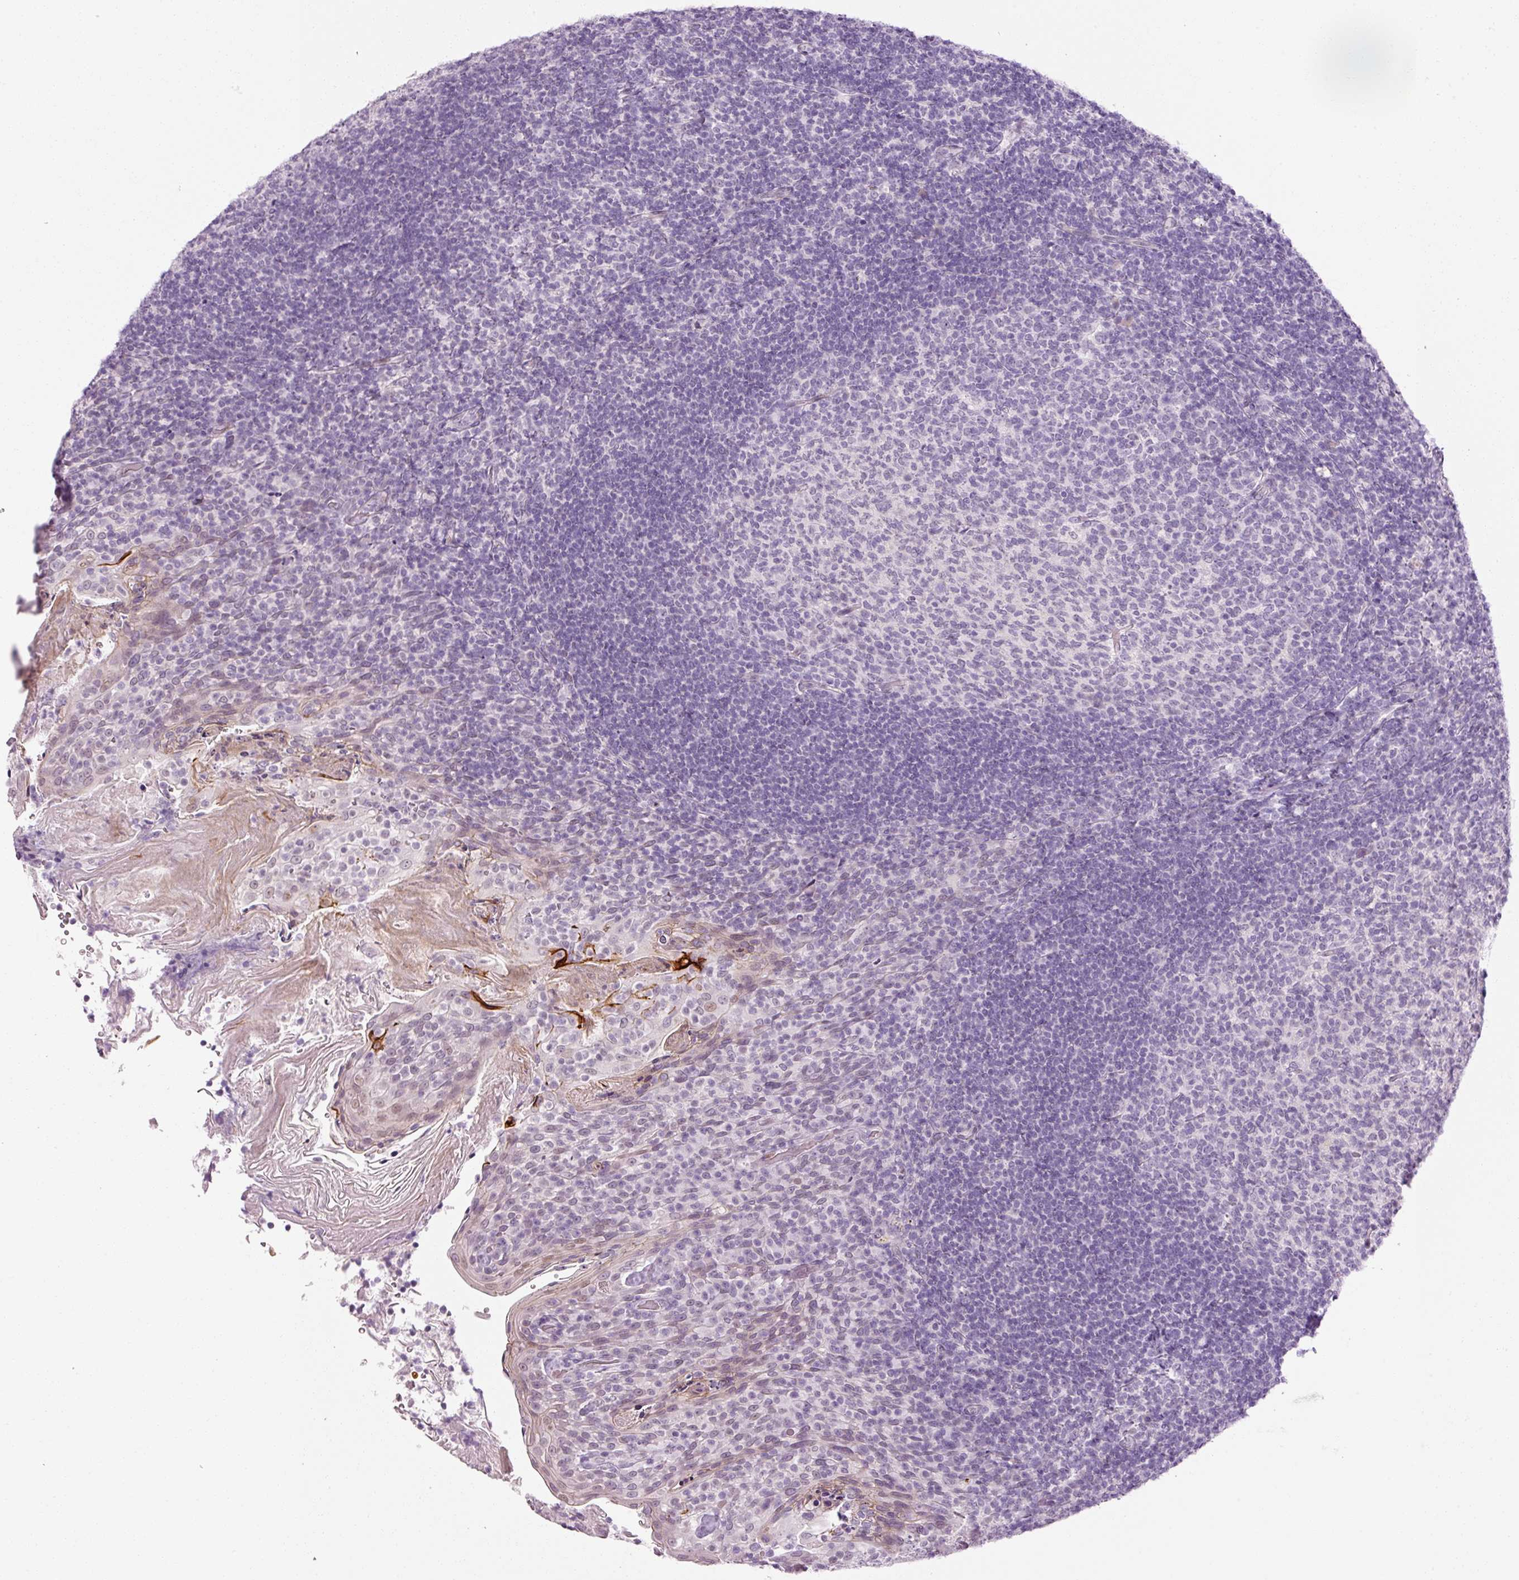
{"staining": {"intensity": "negative", "quantity": "none", "location": "none"}, "tissue": "tonsil", "cell_type": "Germinal center cells", "image_type": "normal", "snomed": [{"axis": "morphology", "description": "Normal tissue, NOS"}, {"axis": "topography", "description": "Tonsil"}], "caption": "This is an IHC photomicrograph of benign human tonsil. There is no expression in germinal center cells.", "gene": "ANKRD20A1", "patient": {"sex": "female", "age": 10}}